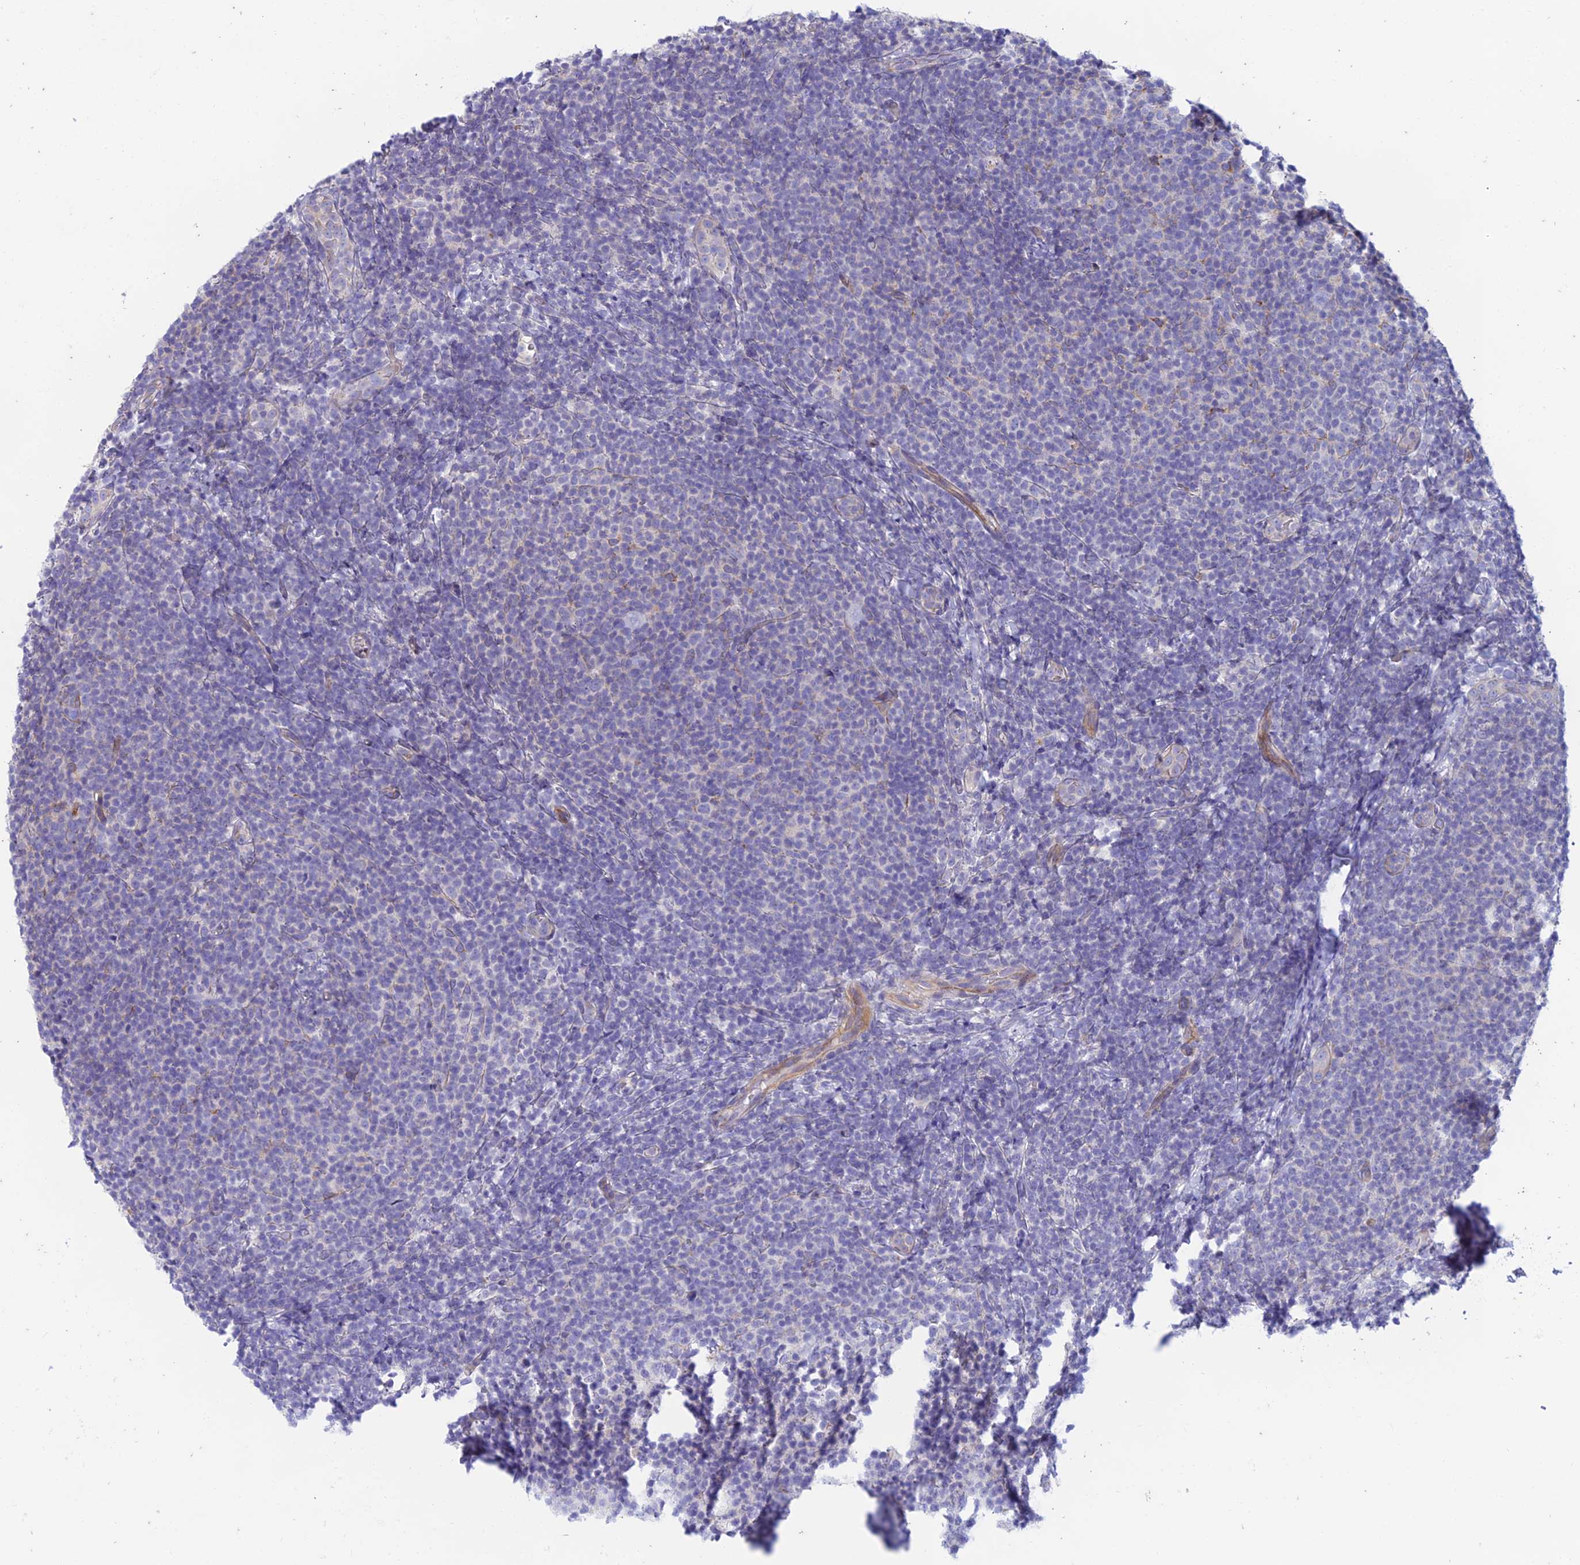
{"staining": {"intensity": "negative", "quantity": "none", "location": "none"}, "tissue": "lymphoma", "cell_type": "Tumor cells", "image_type": "cancer", "snomed": [{"axis": "morphology", "description": "Malignant lymphoma, non-Hodgkin's type, Low grade"}, {"axis": "topography", "description": "Lymph node"}], "caption": "This photomicrograph is of malignant lymphoma, non-Hodgkin's type (low-grade) stained with immunohistochemistry (IHC) to label a protein in brown with the nuclei are counter-stained blue. There is no expression in tumor cells. Nuclei are stained in blue.", "gene": "PTCD2", "patient": {"sex": "male", "age": 66}}